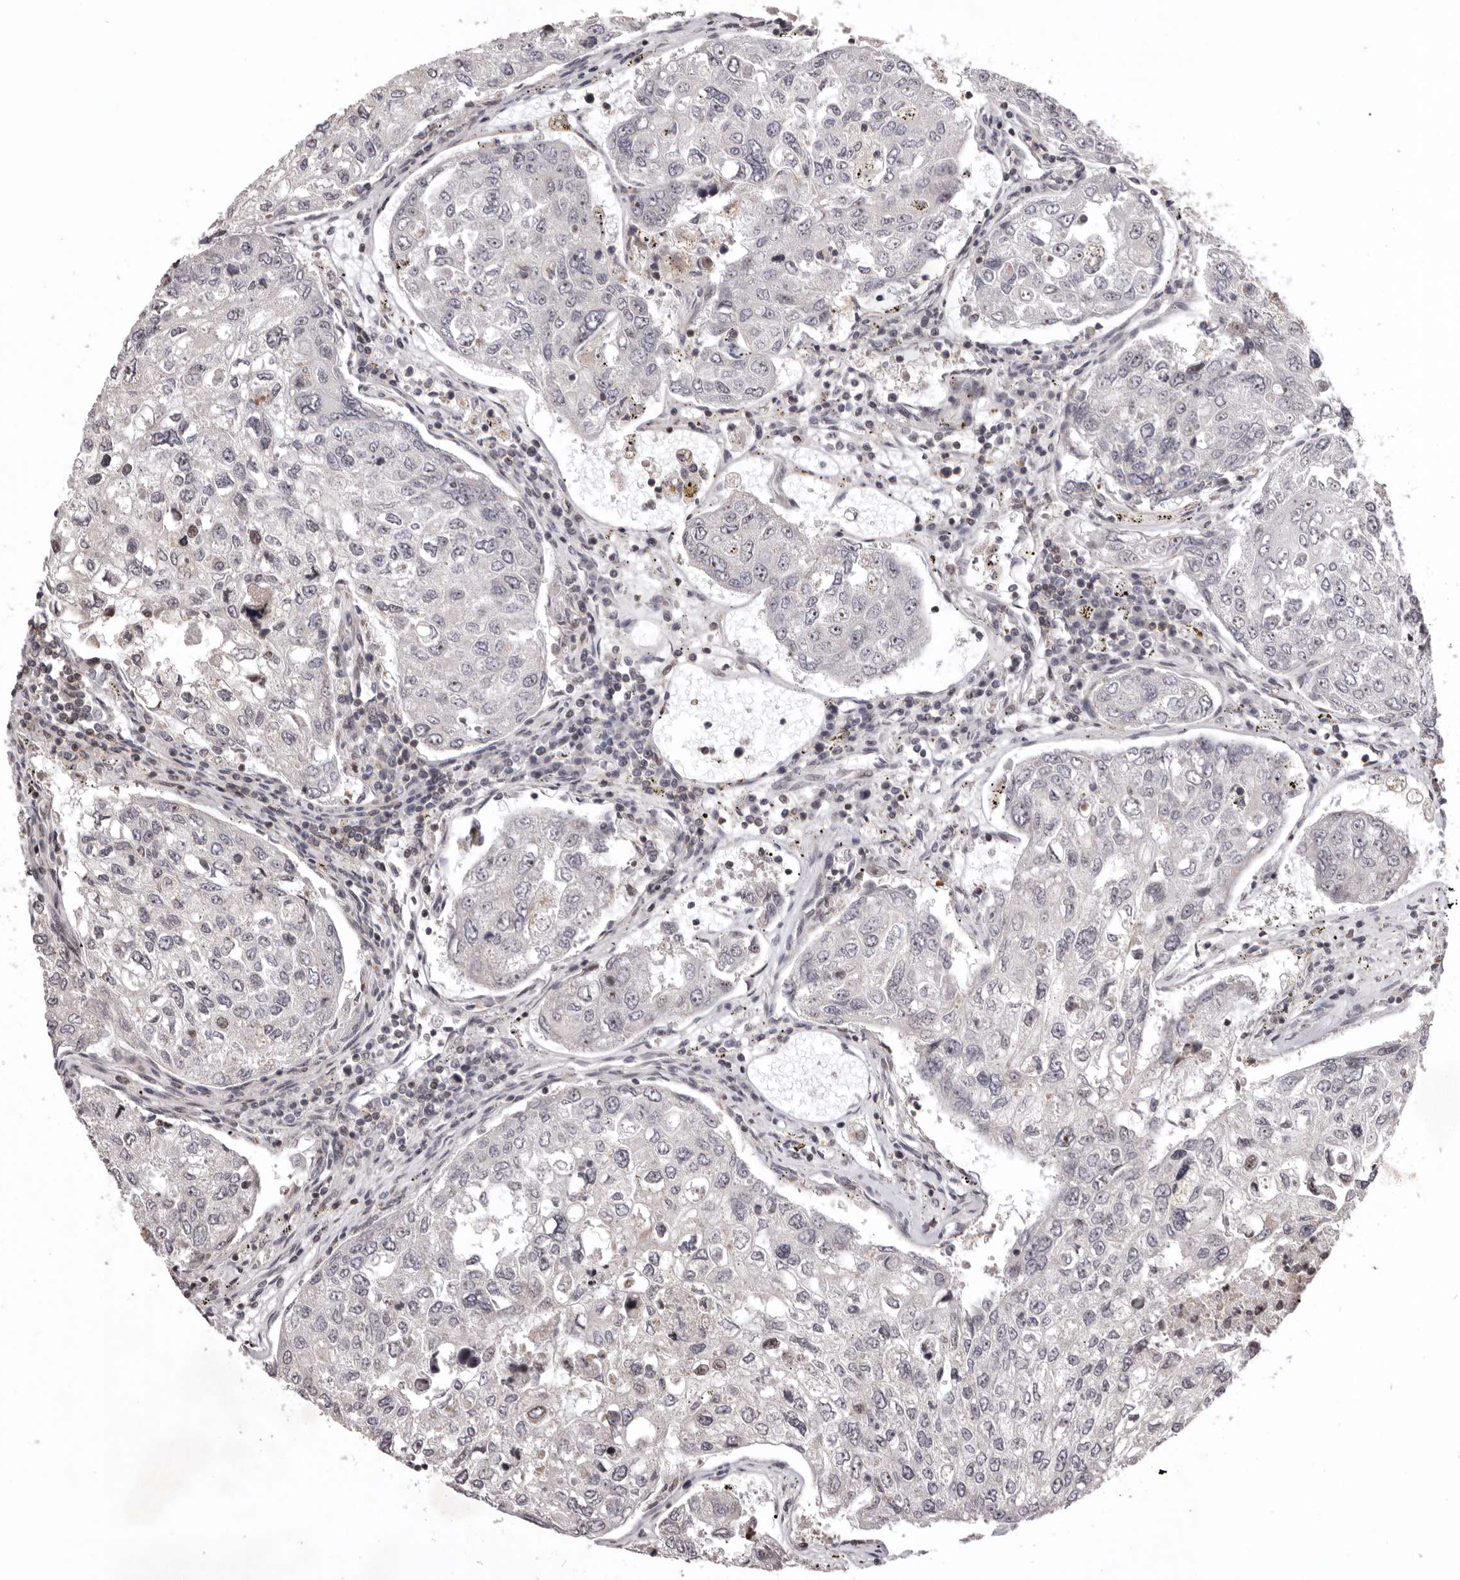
{"staining": {"intensity": "moderate", "quantity": "<25%", "location": "nuclear"}, "tissue": "urothelial cancer", "cell_type": "Tumor cells", "image_type": "cancer", "snomed": [{"axis": "morphology", "description": "Urothelial carcinoma, High grade"}, {"axis": "topography", "description": "Lymph node"}, {"axis": "topography", "description": "Urinary bladder"}], "caption": "Immunohistochemistry (IHC) (DAB) staining of human urothelial cancer exhibits moderate nuclear protein staining in approximately <25% of tumor cells.", "gene": "AZIN1", "patient": {"sex": "male", "age": 51}}